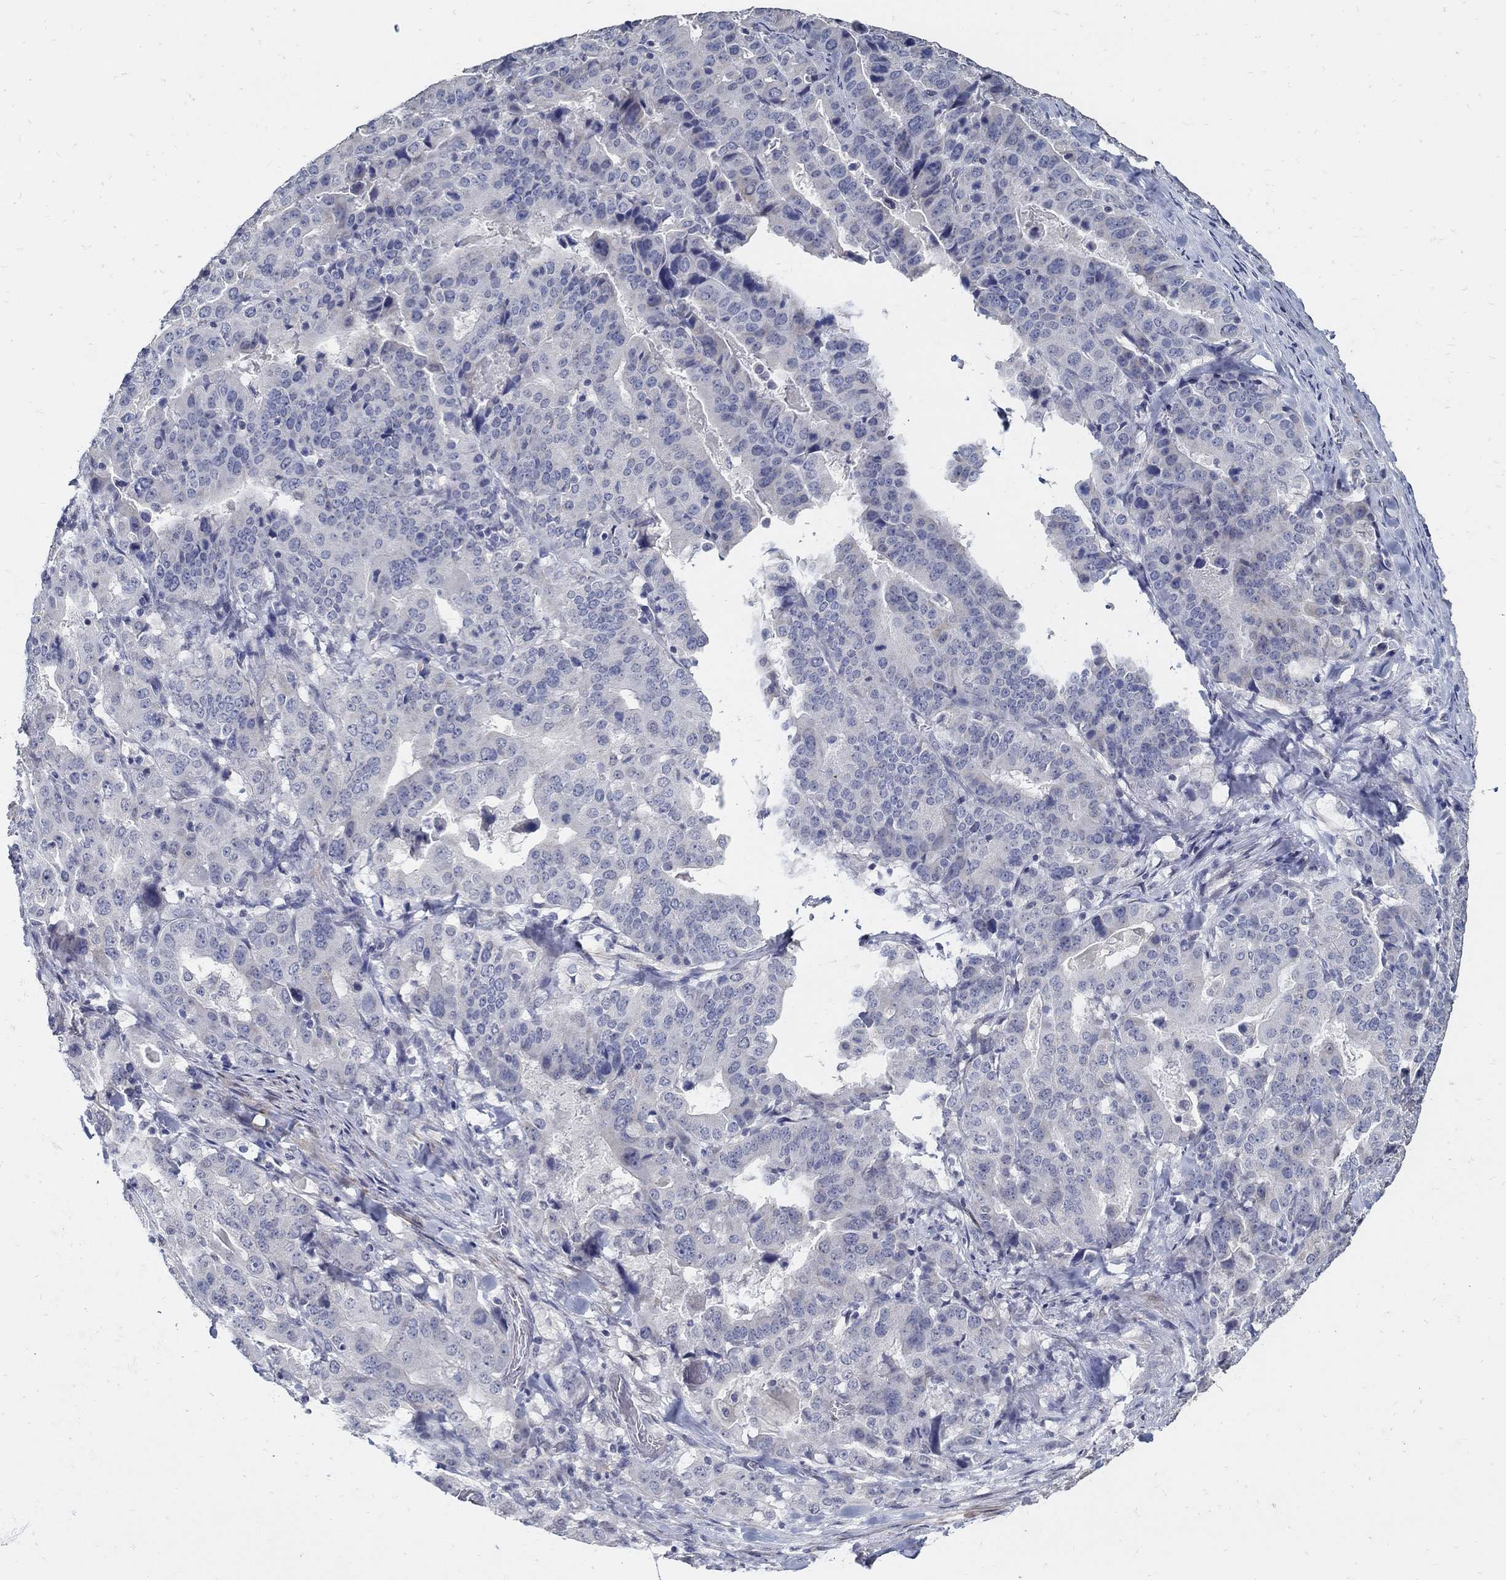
{"staining": {"intensity": "negative", "quantity": "none", "location": "none"}, "tissue": "stomach cancer", "cell_type": "Tumor cells", "image_type": "cancer", "snomed": [{"axis": "morphology", "description": "Adenocarcinoma, NOS"}, {"axis": "topography", "description": "Stomach"}], "caption": "There is no significant staining in tumor cells of stomach adenocarcinoma.", "gene": "USP29", "patient": {"sex": "male", "age": 48}}